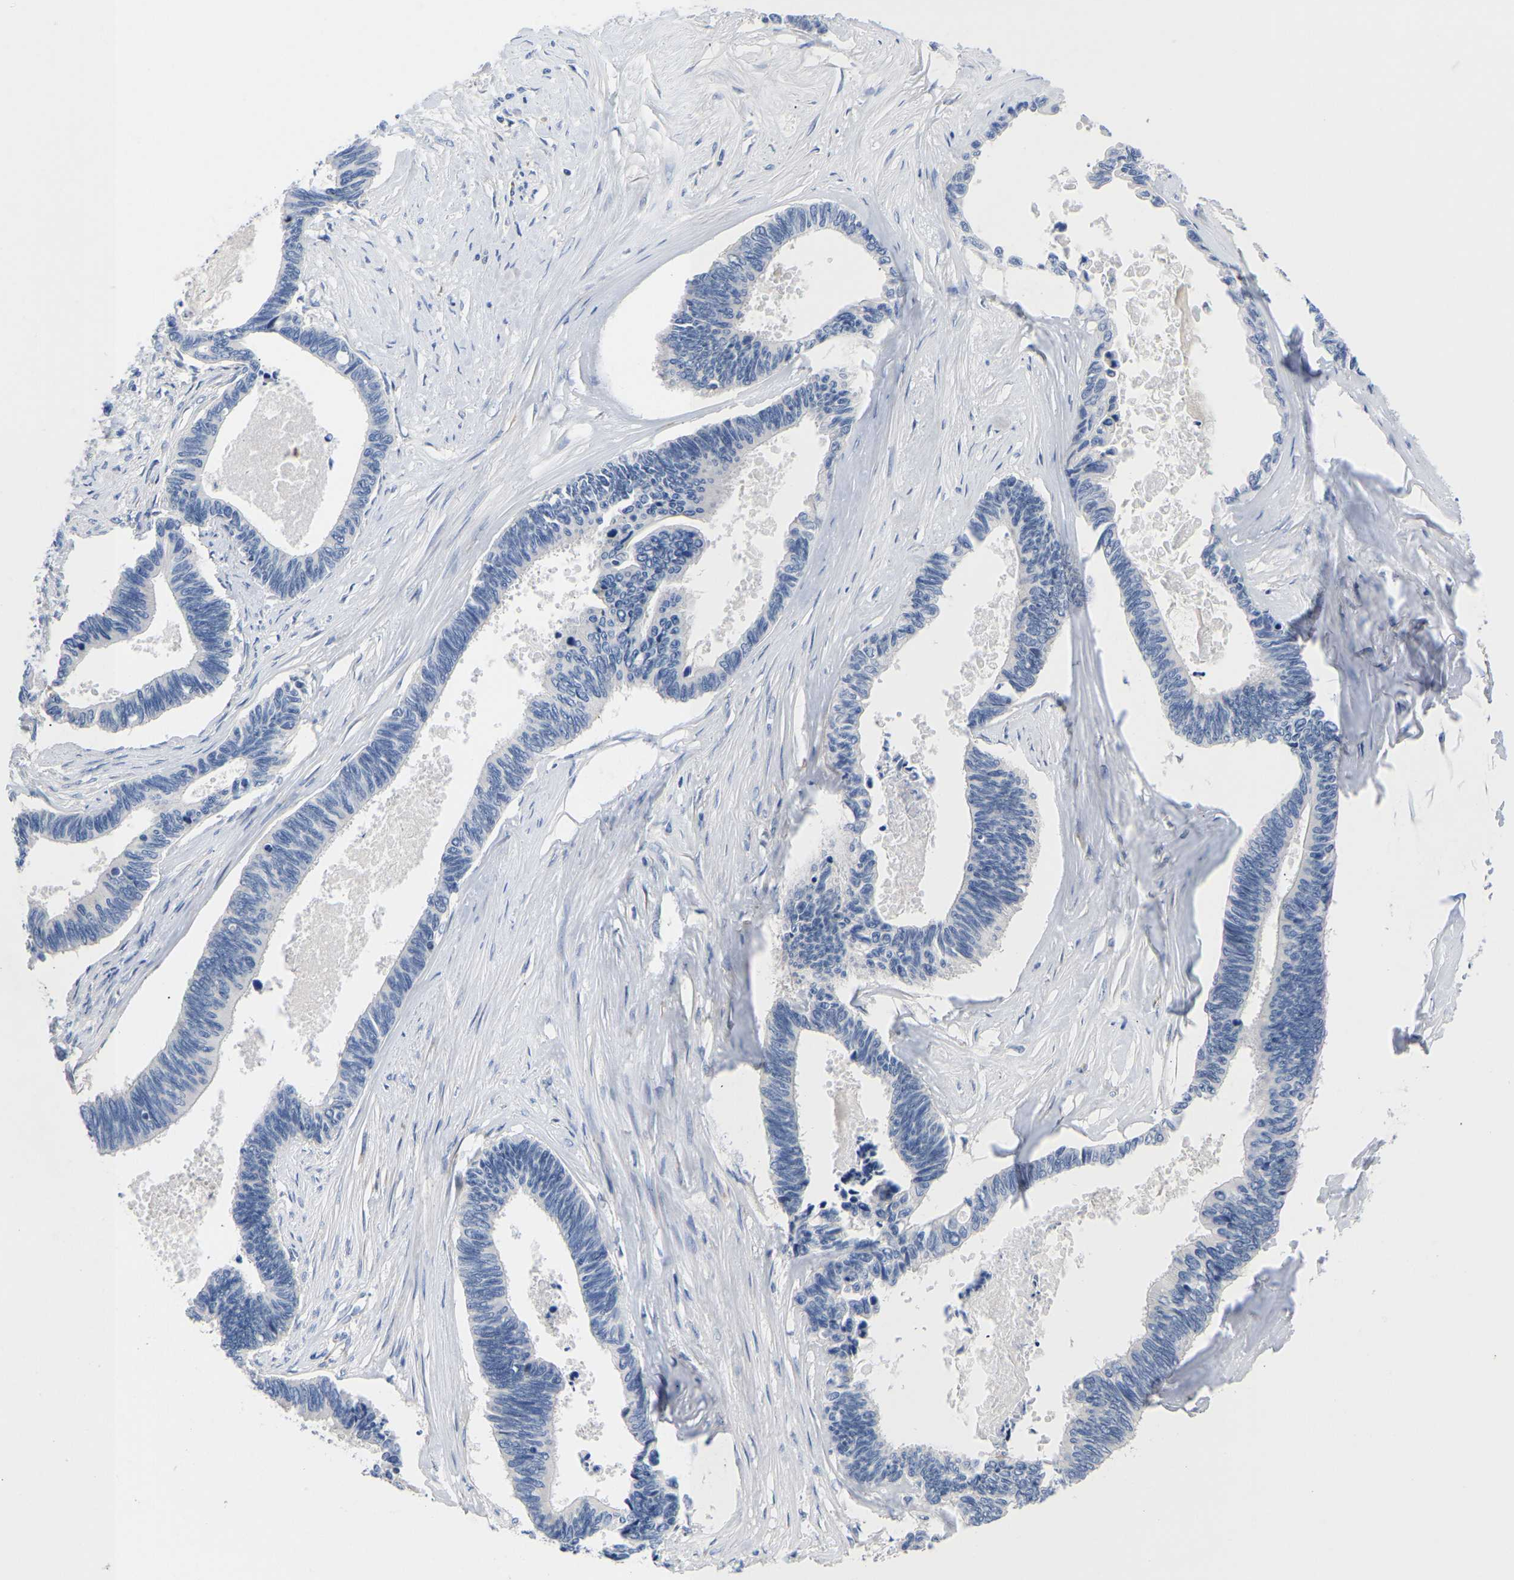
{"staining": {"intensity": "negative", "quantity": "none", "location": "none"}, "tissue": "pancreatic cancer", "cell_type": "Tumor cells", "image_type": "cancer", "snomed": [{"axis": "morphology", "description": "Adenocarcinoma, NOS"}, {"axis": "topography", "description": "Pancreas"}], "caption": "A histopathology image of human pancreatic adenocarcinoma is negative for staining in tumor cells. (DAB (3,3'-diaminobenzidine) immunohistochemistry with hematoxylin counter stain).", "gene": "ABCA10", "patient": {"sex": "female", "age": 70}}